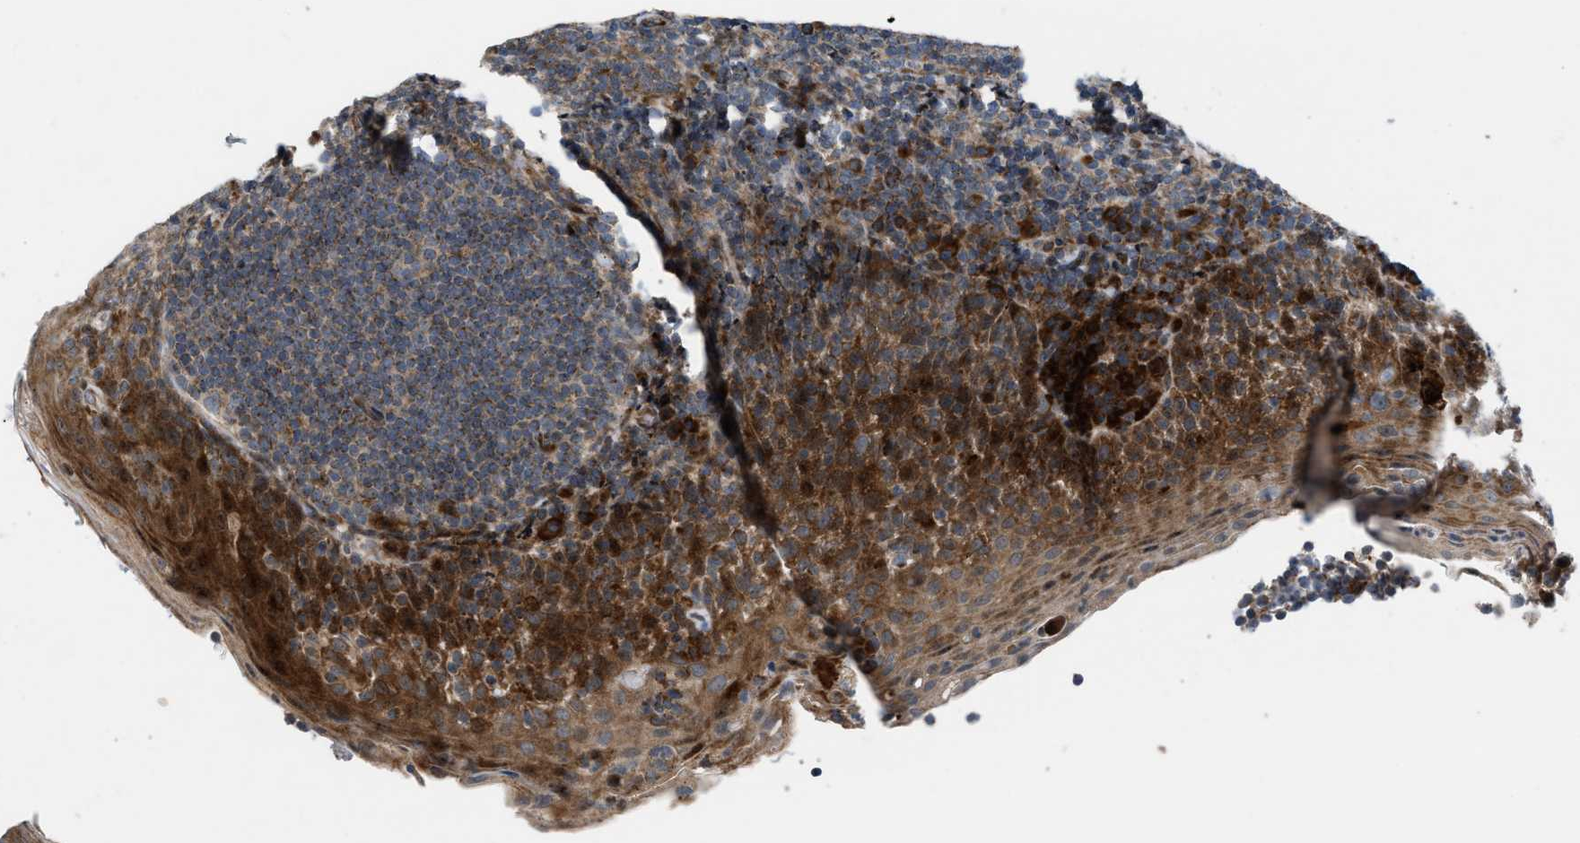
{"staining": {"intensity": "weak", "quantity": ">75%", "location": "cytoplasmic/membranous"}, "tissue": "ovary", "cell_type": "Follicle cells", "image_type": "normal", "snomed": [{"axis": "morphology", "description": "Normal tissue, NOS"}, {"axis": "morphology", "description": "Cyst, NOS"}, {"axis": "topography", "description": "Ovary"}], "caption": "Protein expression analysis of normal ovary exhibits weak cytoplasmic/membranous expression in about >75% of follicle cells. (DAB (3,3'-diaminobenzidine) = brown stain, brightfield microscopy at high magnification).", "gene": "AP3M2", "patient": {"sex": "female", "age": 18}}